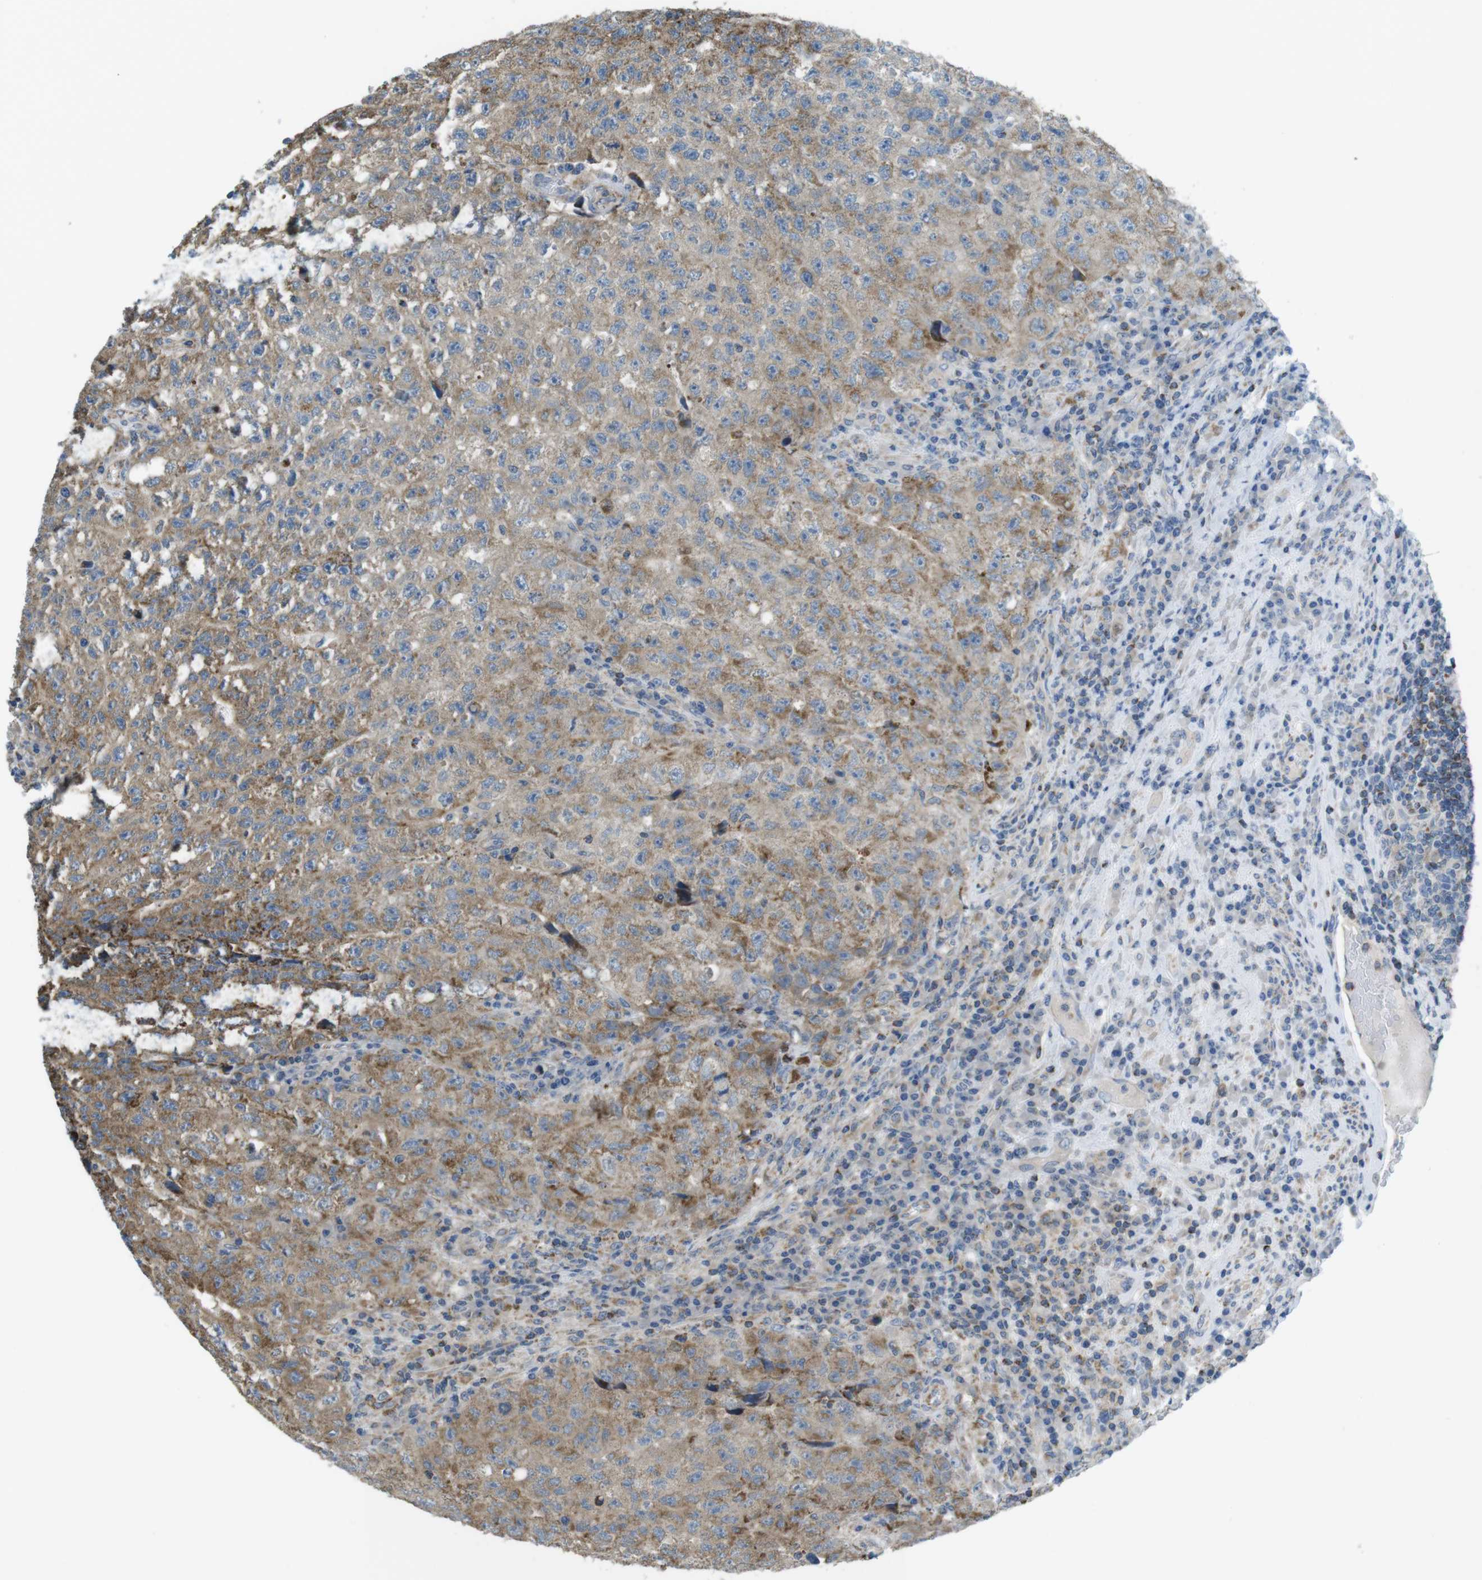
{"staining": {"intensity": "moderate", "quantity": ">75%", "location": "cytoplasmic/membranous"}, "tissue": "testis cancer", "cell_type": "Tumor cells", "image_type": "cancer", "snomed": [{"axis": "morphology", "description": "Necrosis, NOS"}, {"axis": "morphology", "description": "Carcinoma, Embryonal, NOS"}, {"axis": "topography", "description": "Testis"}], "caption": "Immunohistochemical staining of human embryonal carcinoma (testis) reveals medium levels of moderate cytoplasmic/membranous staining in approximately >75% of tumor cells.", "gene": "GRIK2", "patient": {"sex": "male", "age": 19}}